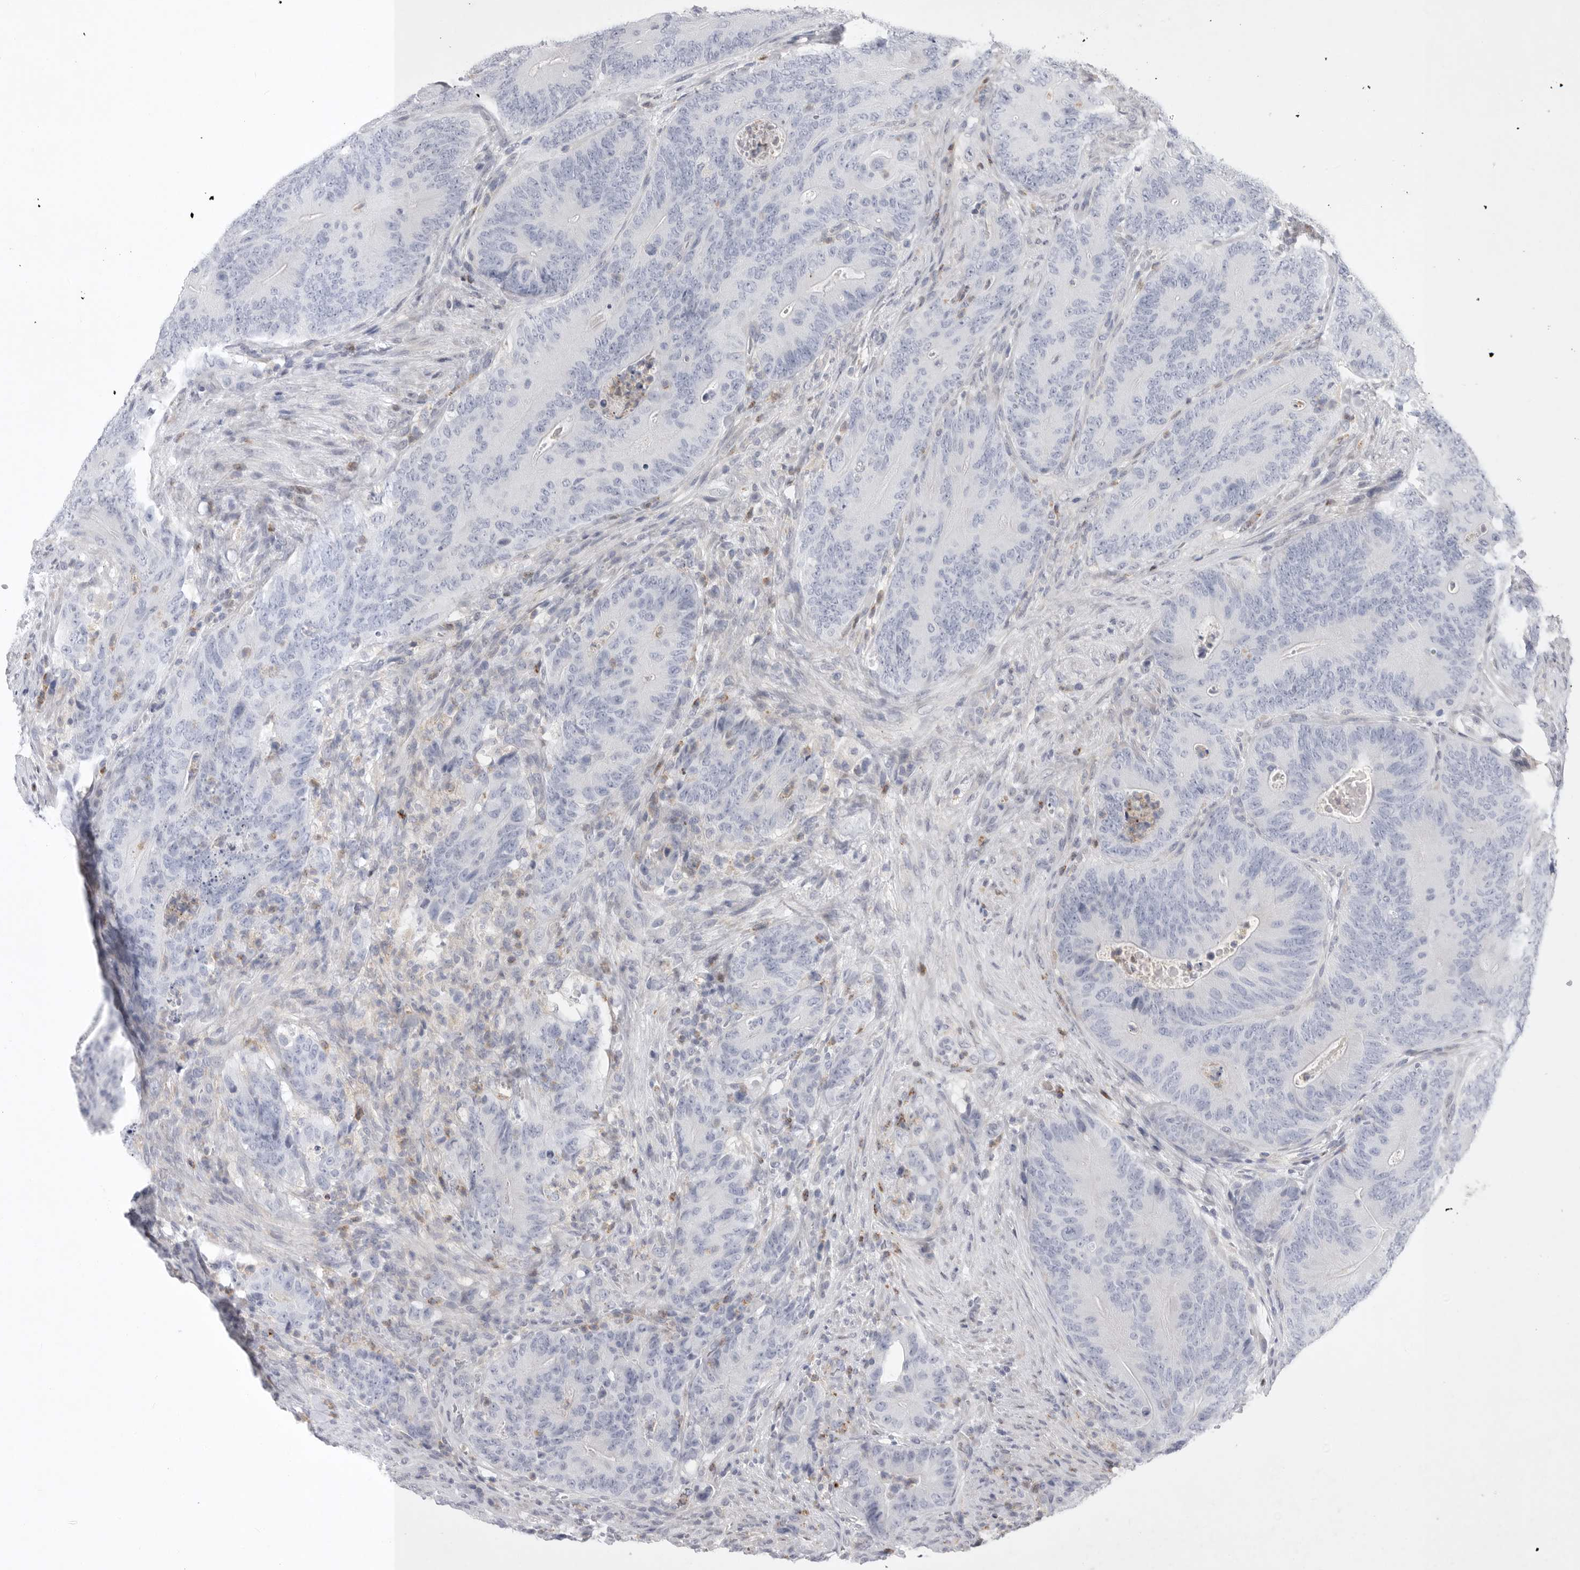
{"staining": {"intensity": "negative", "quantity": "none", "location": "none"}, "tissue": "colorectal cancer", "cell_type": "Tumor cells", "image_type": "cancer", "snomed": [{"axis": "morphology", "description": "Normal tissue, NOS"}, {"axis": "topography", "description": "Colon"}], "caption": "Immunohistochemical staining of human colorectal cancer reveals no significant expression in tumor cells. The staining is performed using DAB (3,3'-diaminobenzidine) brown chromogen with nuclei counter-stained in using hematoxylin.", "gene": "SIGLEC10", "patient": {"sex": "female", "age": 82}}